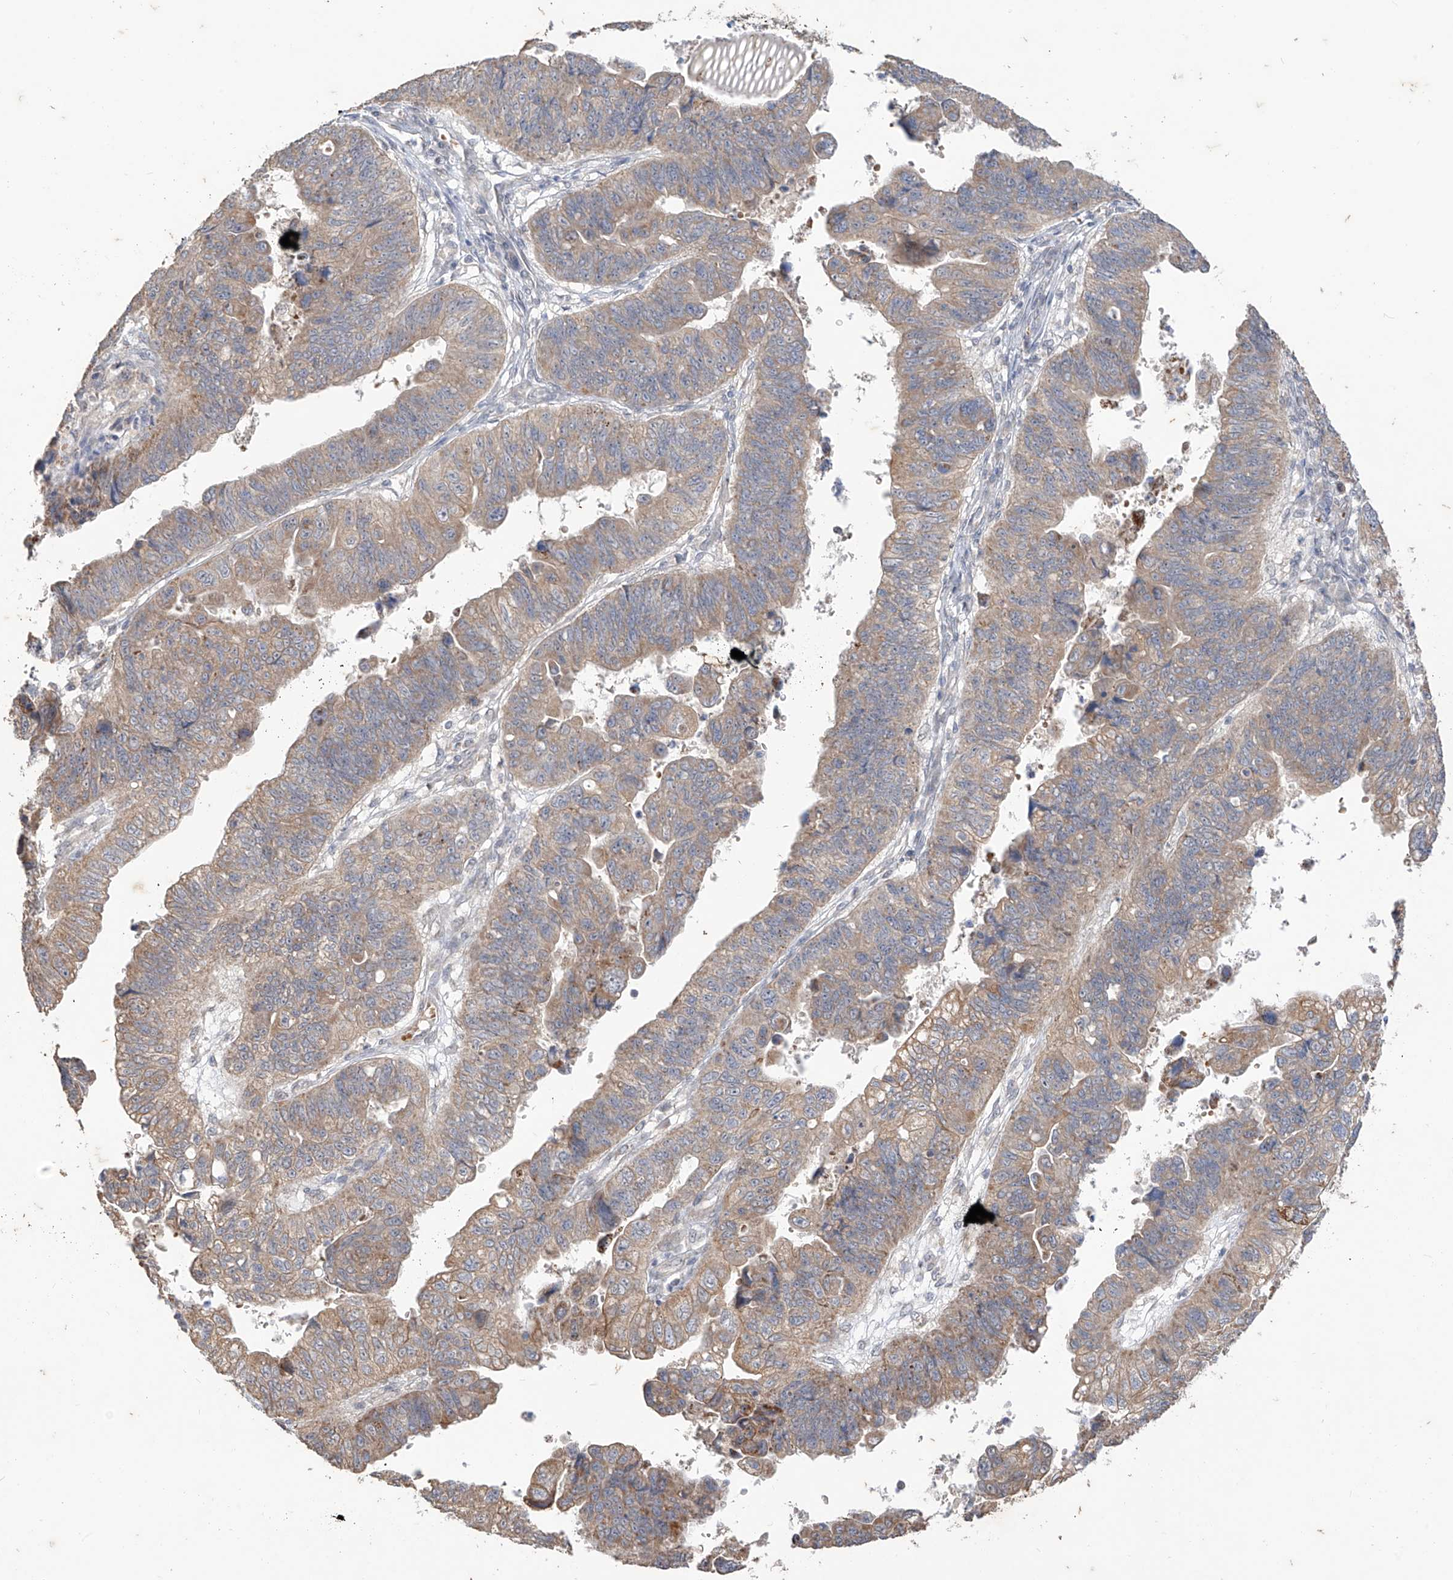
{"staining": {"intensity": "weak", "quantity": ">75%", "location": "cytoplasmic/membranous"}, "tissue": "stomach cancer", "cell_type": "Tumor cells", "image_type": "cancer", "snomed": [{"axis": "morphology", "description": "Adenocarcinoma, NOS"}, {"axis": "topography", "description": "Stomach"}], "caption": "Stomach cancer stained with a protein marker demonstrates weak staining in tumor cells.", "gene": "MTUS2", "patient": {"sex": "male", "age": 59}}